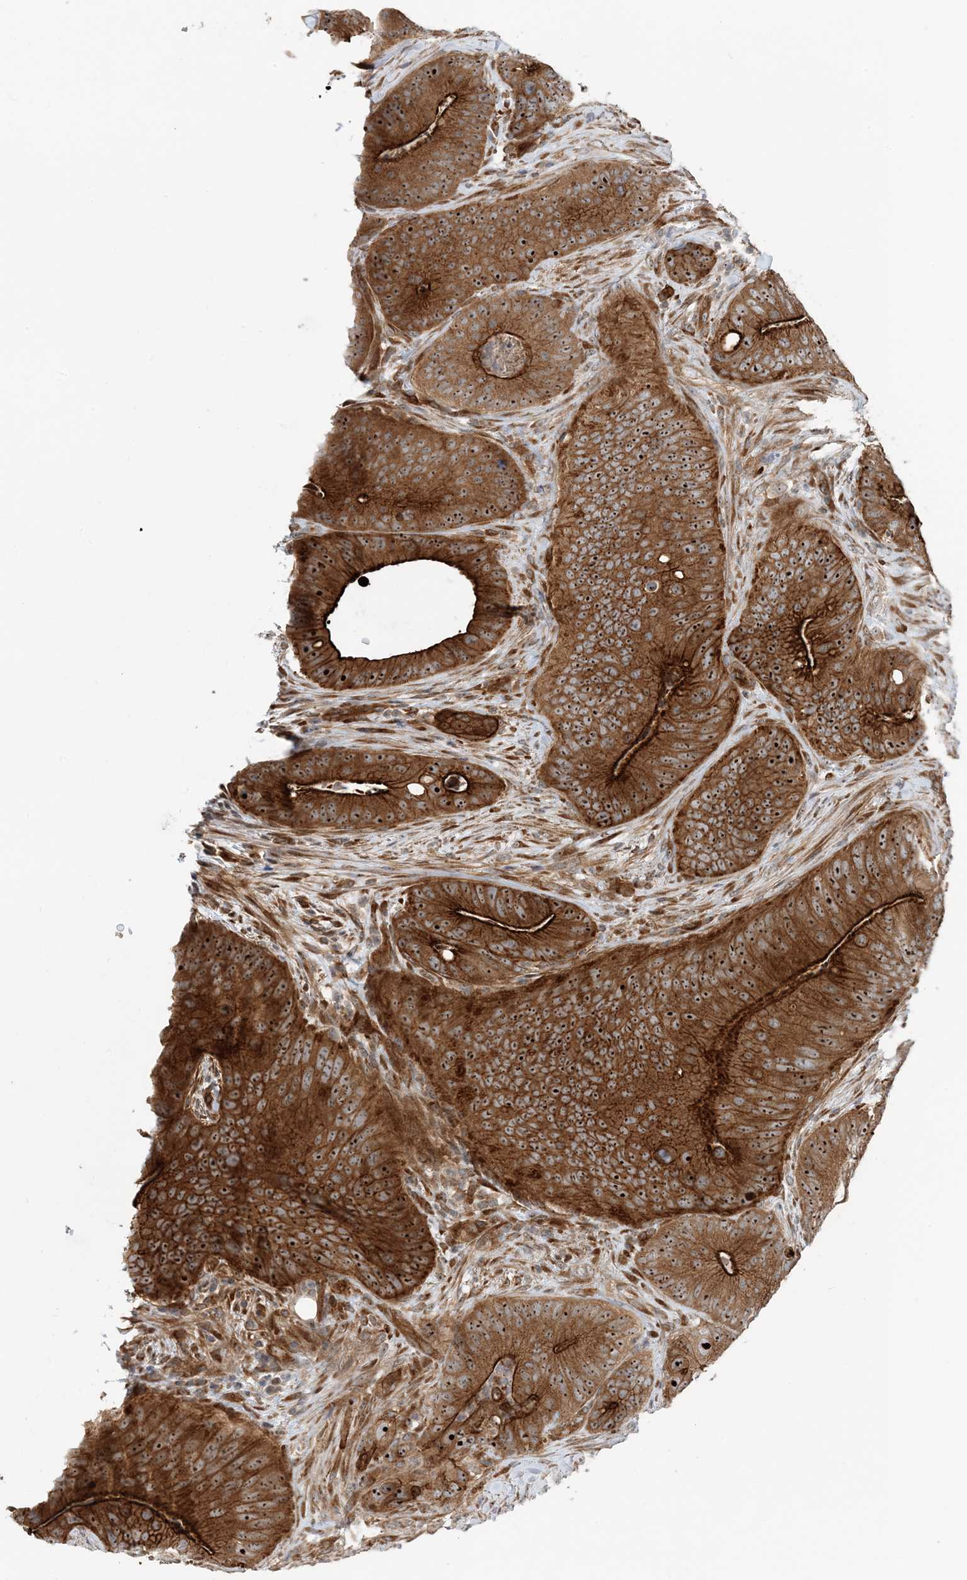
{"staining": {"intensity": "strong", "quantity": ">75%", "location": "cytoplasmic/membranous,nuclear"}, "tissue": "colorectal cancer", "cell_type": "Tumor cells", "image_type": "cancer", "snomed": [{"axis": "morphology", "description": "Normal tissue, NOS"}, {"axis": "topography", "description": "Colon"}], "caption": "Immunohistochemical staining of colorectal cancer shows high levels of strong cytoplasmic/membranous and nuclear protein expression in approximately >75% of tumor cells. (Stains: DAB (3,3'-diaminobenzidine) in brown, nuclei in blue, Microscopy: brightfield microscopy at high magnification).", "gene": "MYL5", "patient": {"sex": "female", "age": 82}}